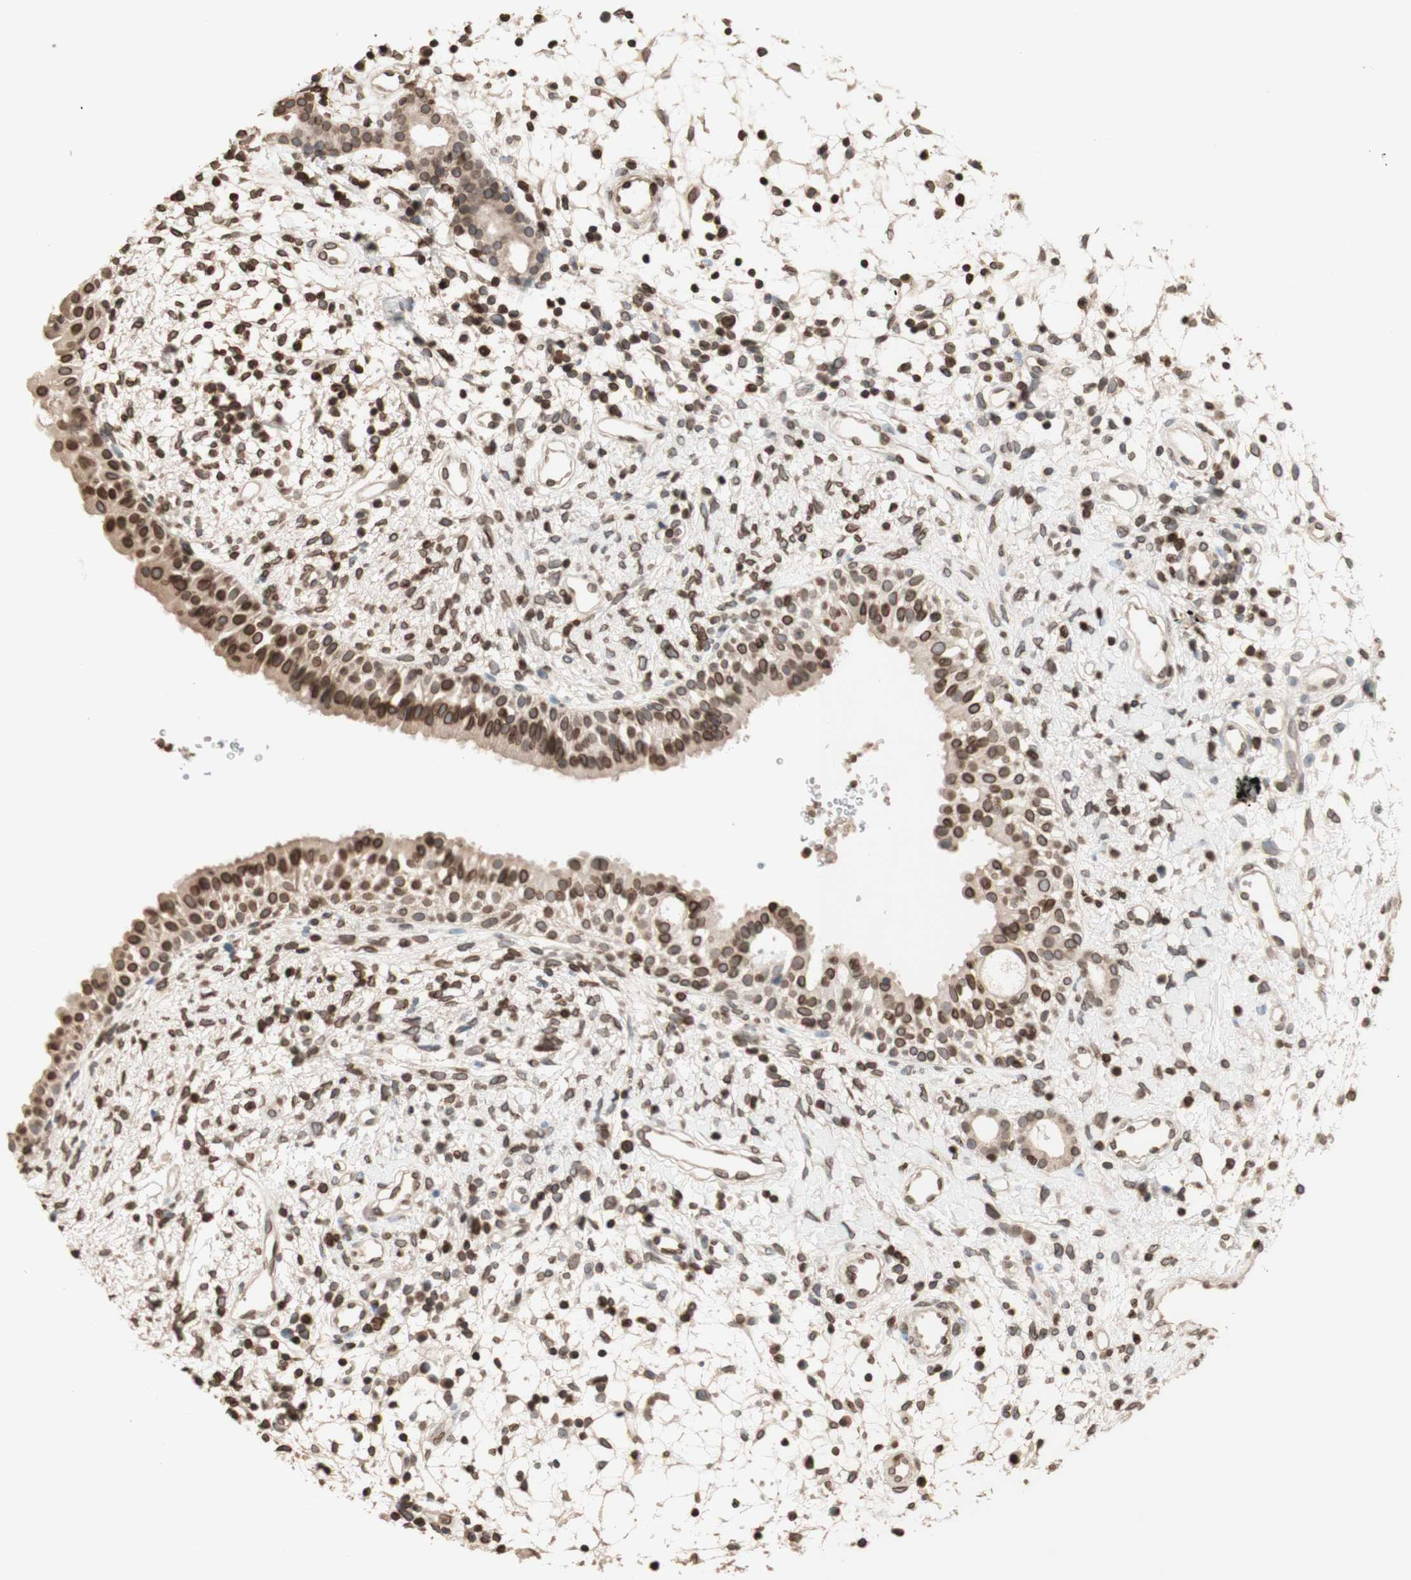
{"staining": {"intensity": "moderate", "quantity": ">75%", "location": "cytoplasmic/membranous,nuclear"}, "tissue": "nasopharynx", "cell_type": "Respiratory epithelial cells", "image_type": "normal", "snomed": [{"axis": "morphology", "description": "Normal tissue, NOS"}, {"axis": "topography", "description": "Nasopharynx"}], "caption": "Nasopharynx stained for a protein (brown) exhibits moderate cytoplasmic/membranous,nuclear positive staining in approximately >75% of respiratory epithelial cells.", "gene": "TMPO", "patient": {"sex": "male", "age": 22}}